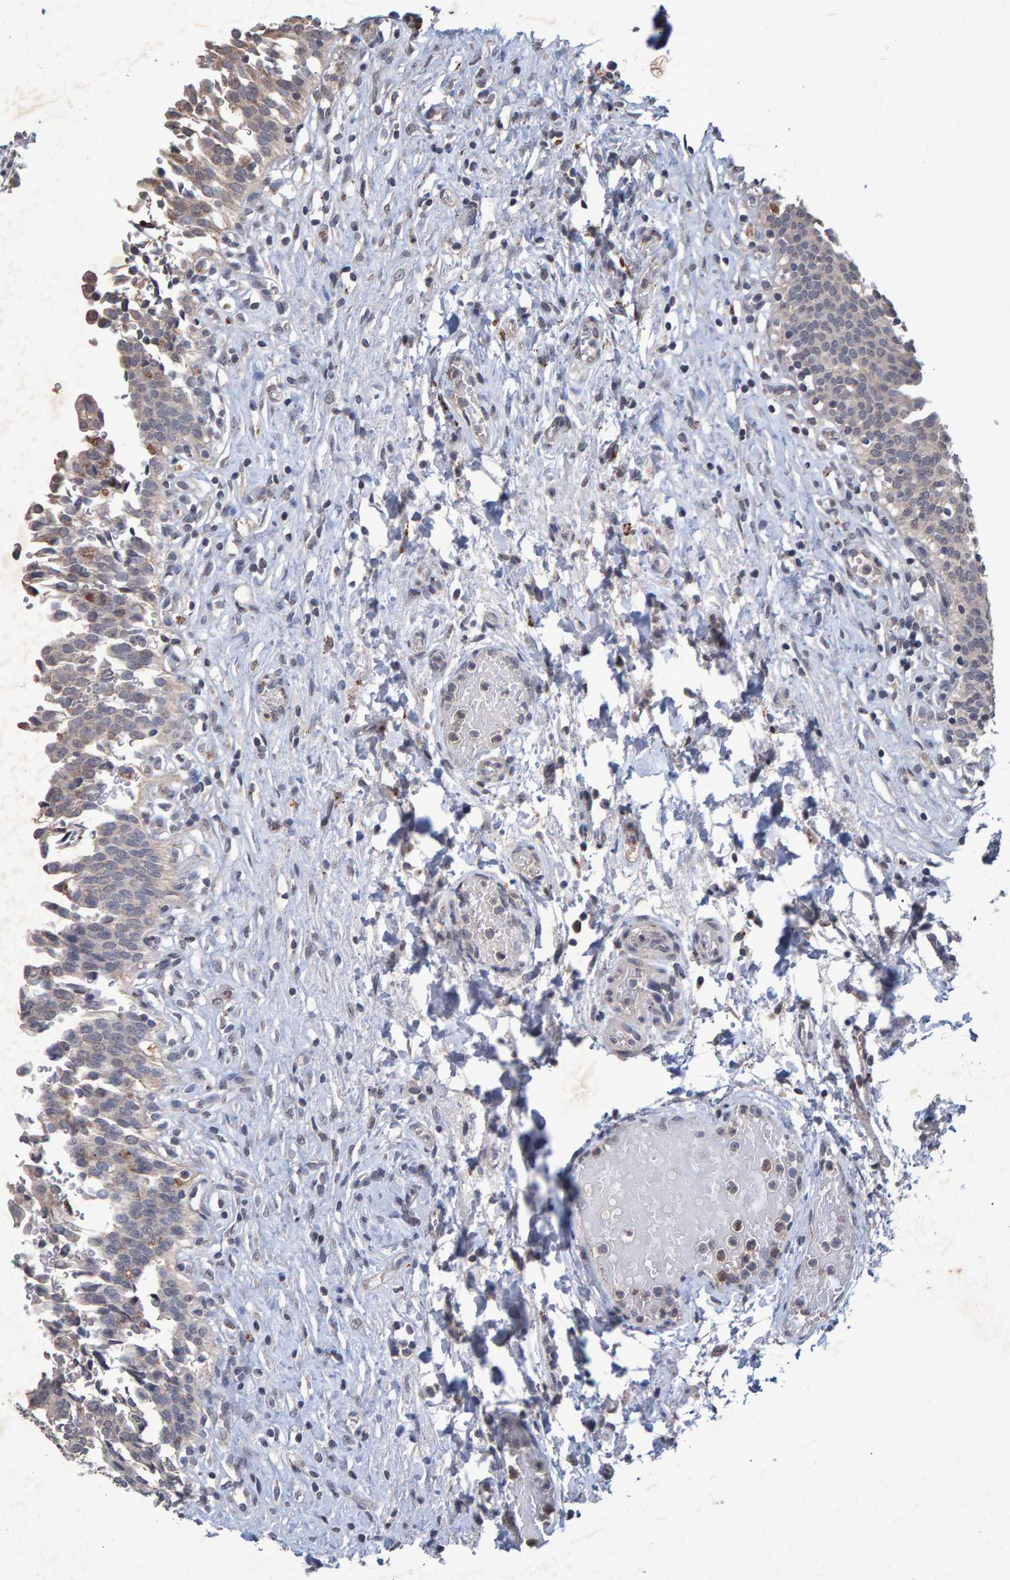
{"staining": {"intensity": "strong", "quantity": "<25%", "location": "cytoplasmic/membranous"}, "tissue": "urinary bladder", "cell_type": "Urothelial cells", "image_type": "normal", "snomed": [{"axis": "morphology", "description": "Urothelial carcinoma, High grade"}, {"axis": "topography", "description": "Urinary bladder"}], "caption": "Unremarkable urinary bladder exhibits strong cytoplasmic/membranous positivity in approximately <25% of urothelial cells The protein of interest is shown in brown color, while the nuclei are stained blue..", "gene": "GALC", "patient": {"sex": "male", "age": 46}}